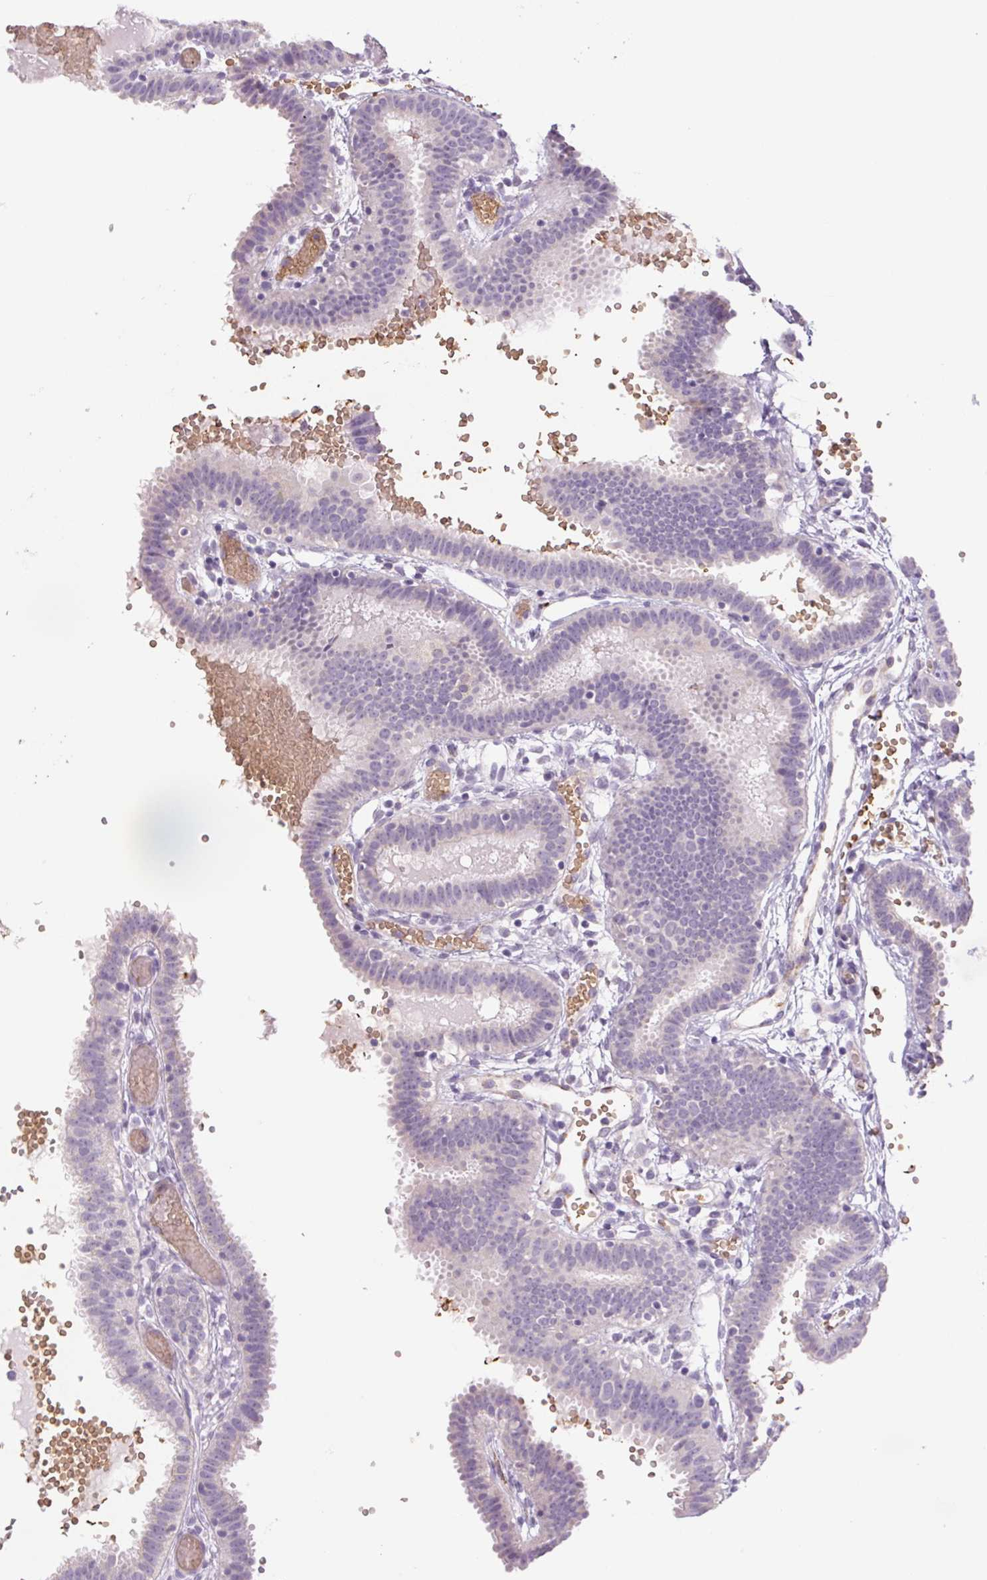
{"staining": {"intensity": "negative", "quantity": "none", "location": "none"}, "tissue": "fallopian tube", "cell_type": "Glandular cells", "image_type": "normal", "snomed": [{"axis": "morphology", "description": "Normal tissue, NOS"}, {"axis": "topography", "description": "Fallopian tube"}], "caption": "The photomicrograph exhibits no staining of glandular cells in unremarkable fallopian tube.", "gene": "IGFL3", "patient": {"sex": "female", "age": 37}}